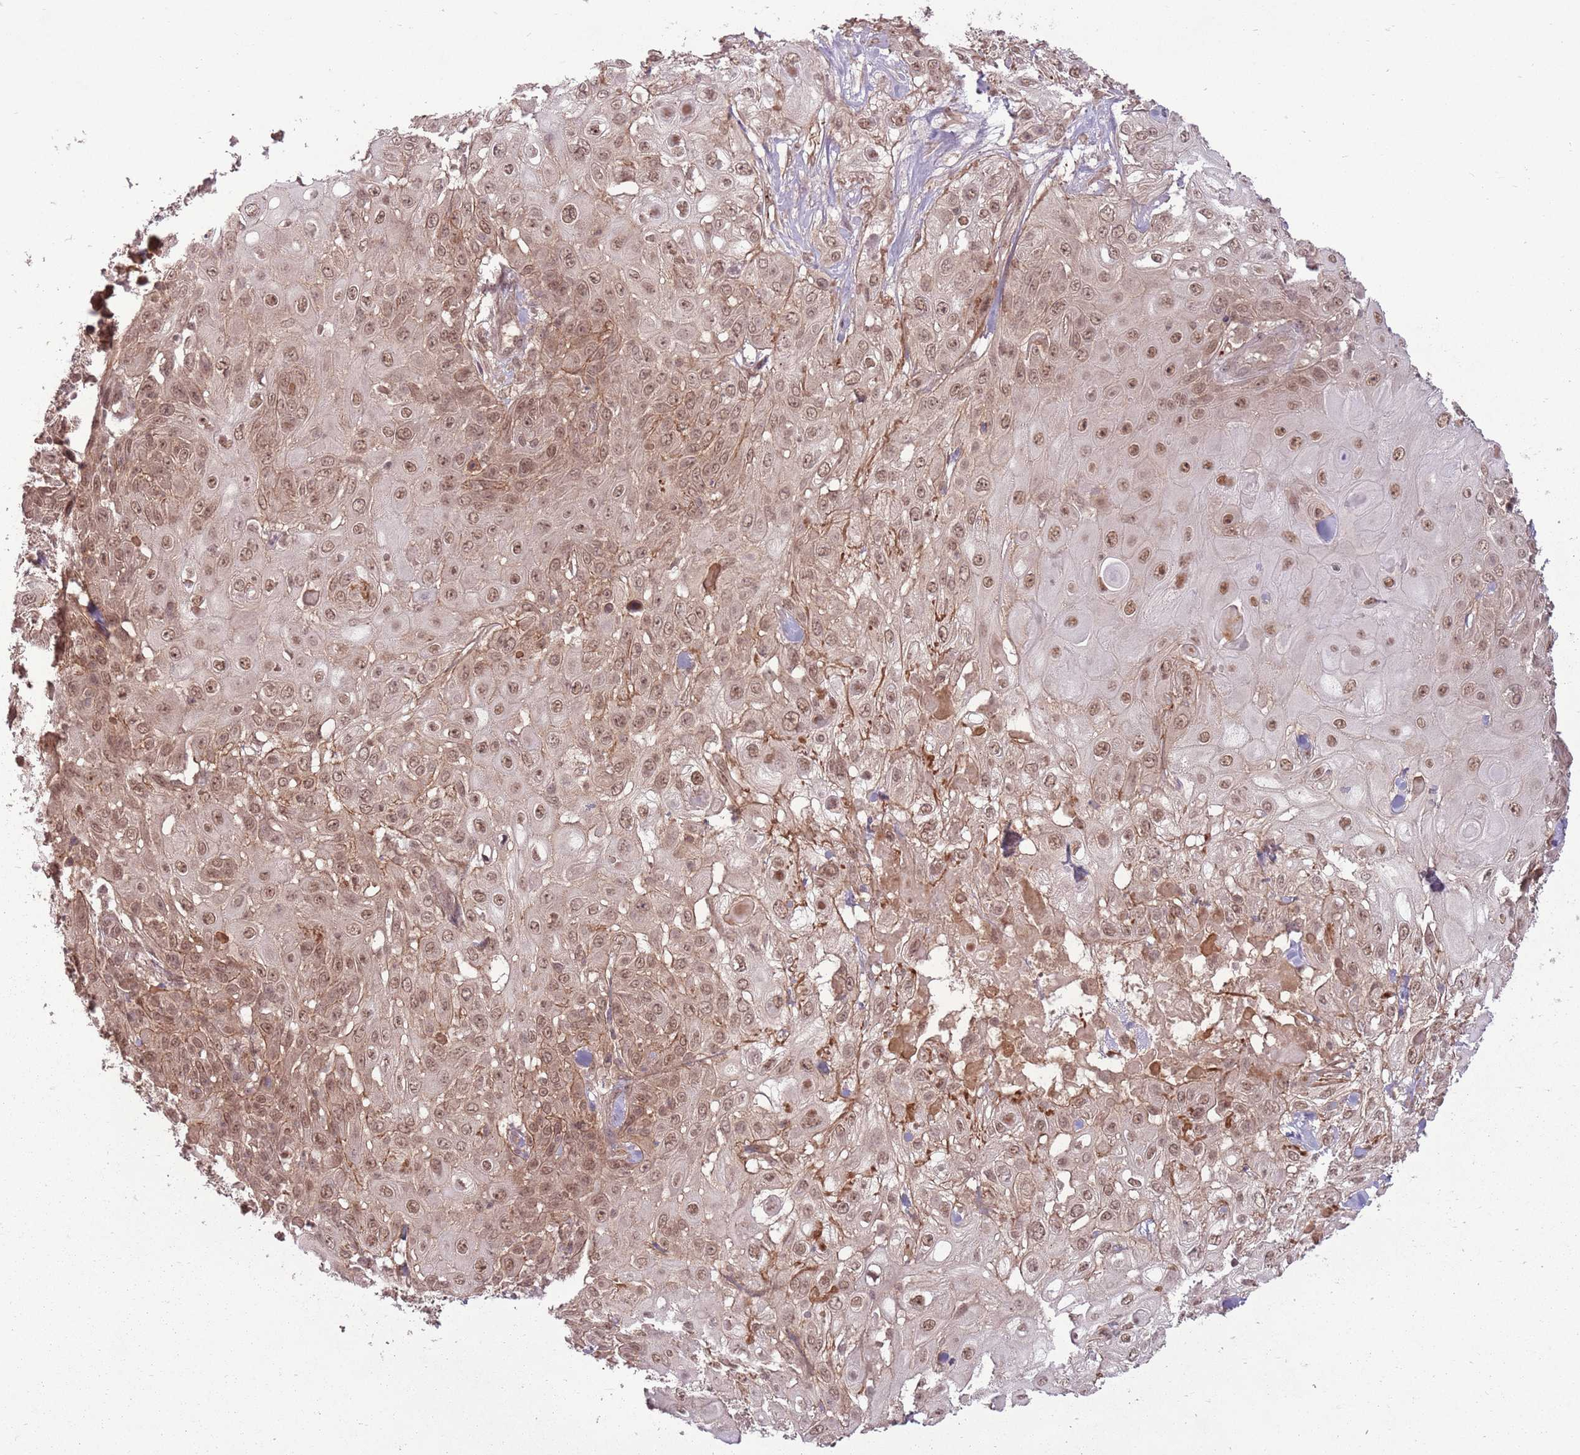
{"staining": {"intensity": "weak", "quantity": ">75%", "location": "nuclear"}, "tissue": "skin cancer", "cell_type": "Tumor cells", "image_type": "cancer", "snomed": [{"axis": "morphology", "description": "Normal tissue, NOS"}, {"axis": "morphology", "description": "Squamous cell carcinoma, NOS"}, {"axis": "topography", "description": "Skin"}, {"axis": "topography", "description": "Cartilage tissue"}], "caption": "The histopathology image exhibits immunohistochemical staining of skin cancer. There is weak nuclear positivity is appreciated in approximately >75% of tumor cells.", "gene": "ADAMTS3", "patient": {"sex": "female", "age": 79}}